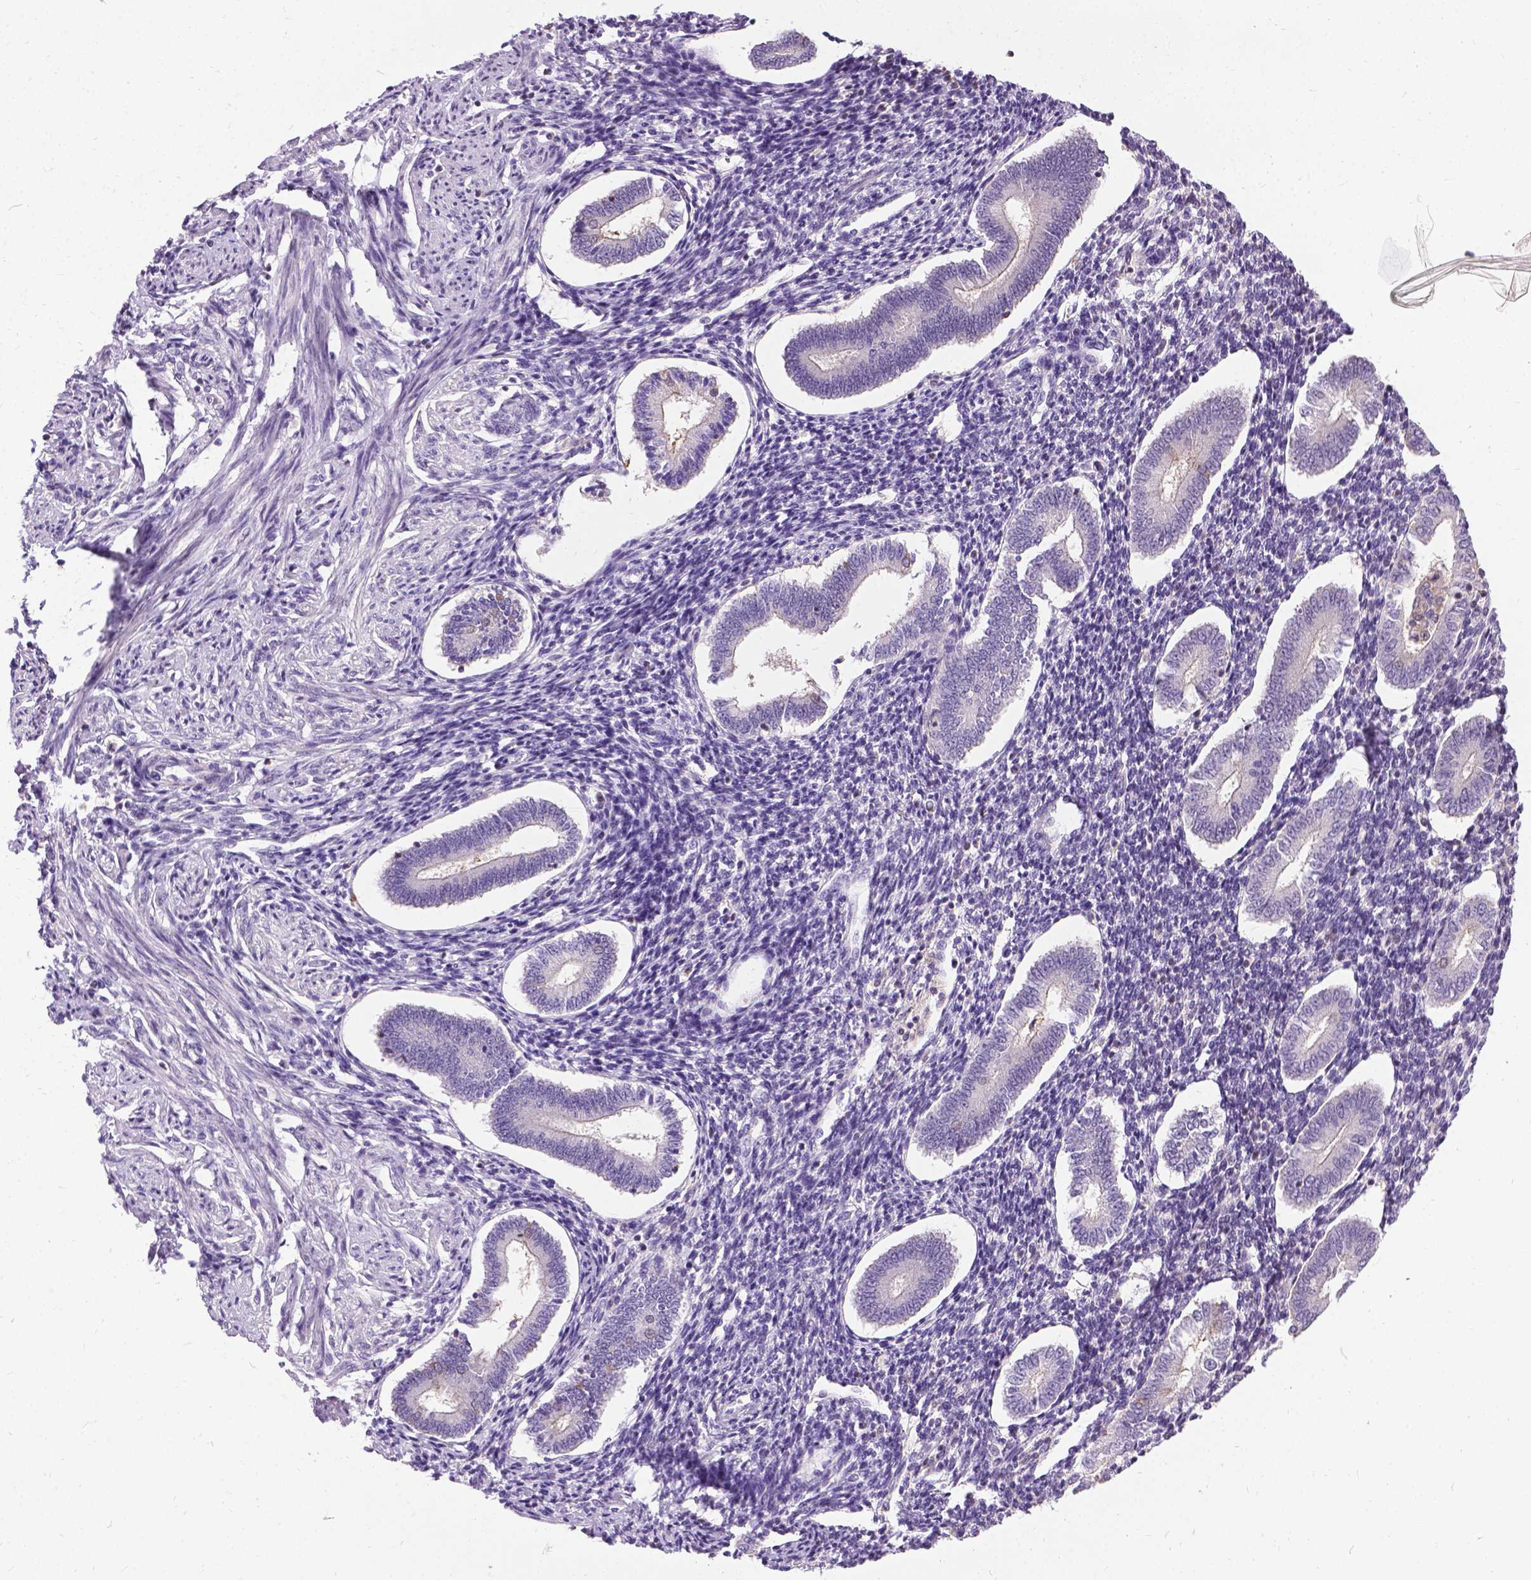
{"staining": {"intensity": "negative", "quantity": "none", "location": "none"}, "tissue": "endometrium", "cell_type": "Cells in endometrial stroma", "image_type": "normal", "snomed": [{"axis": "morphology", "description": "Normal tissue, NOS"}, {"axis": "topography", "description": "Endometrium"}], "caption": "Histopathology image shows no protein expression in cells in endometrial stroma of normal endometrium.", "gene": "JAK3", "patient": {"sex": "female", "age": 40}}